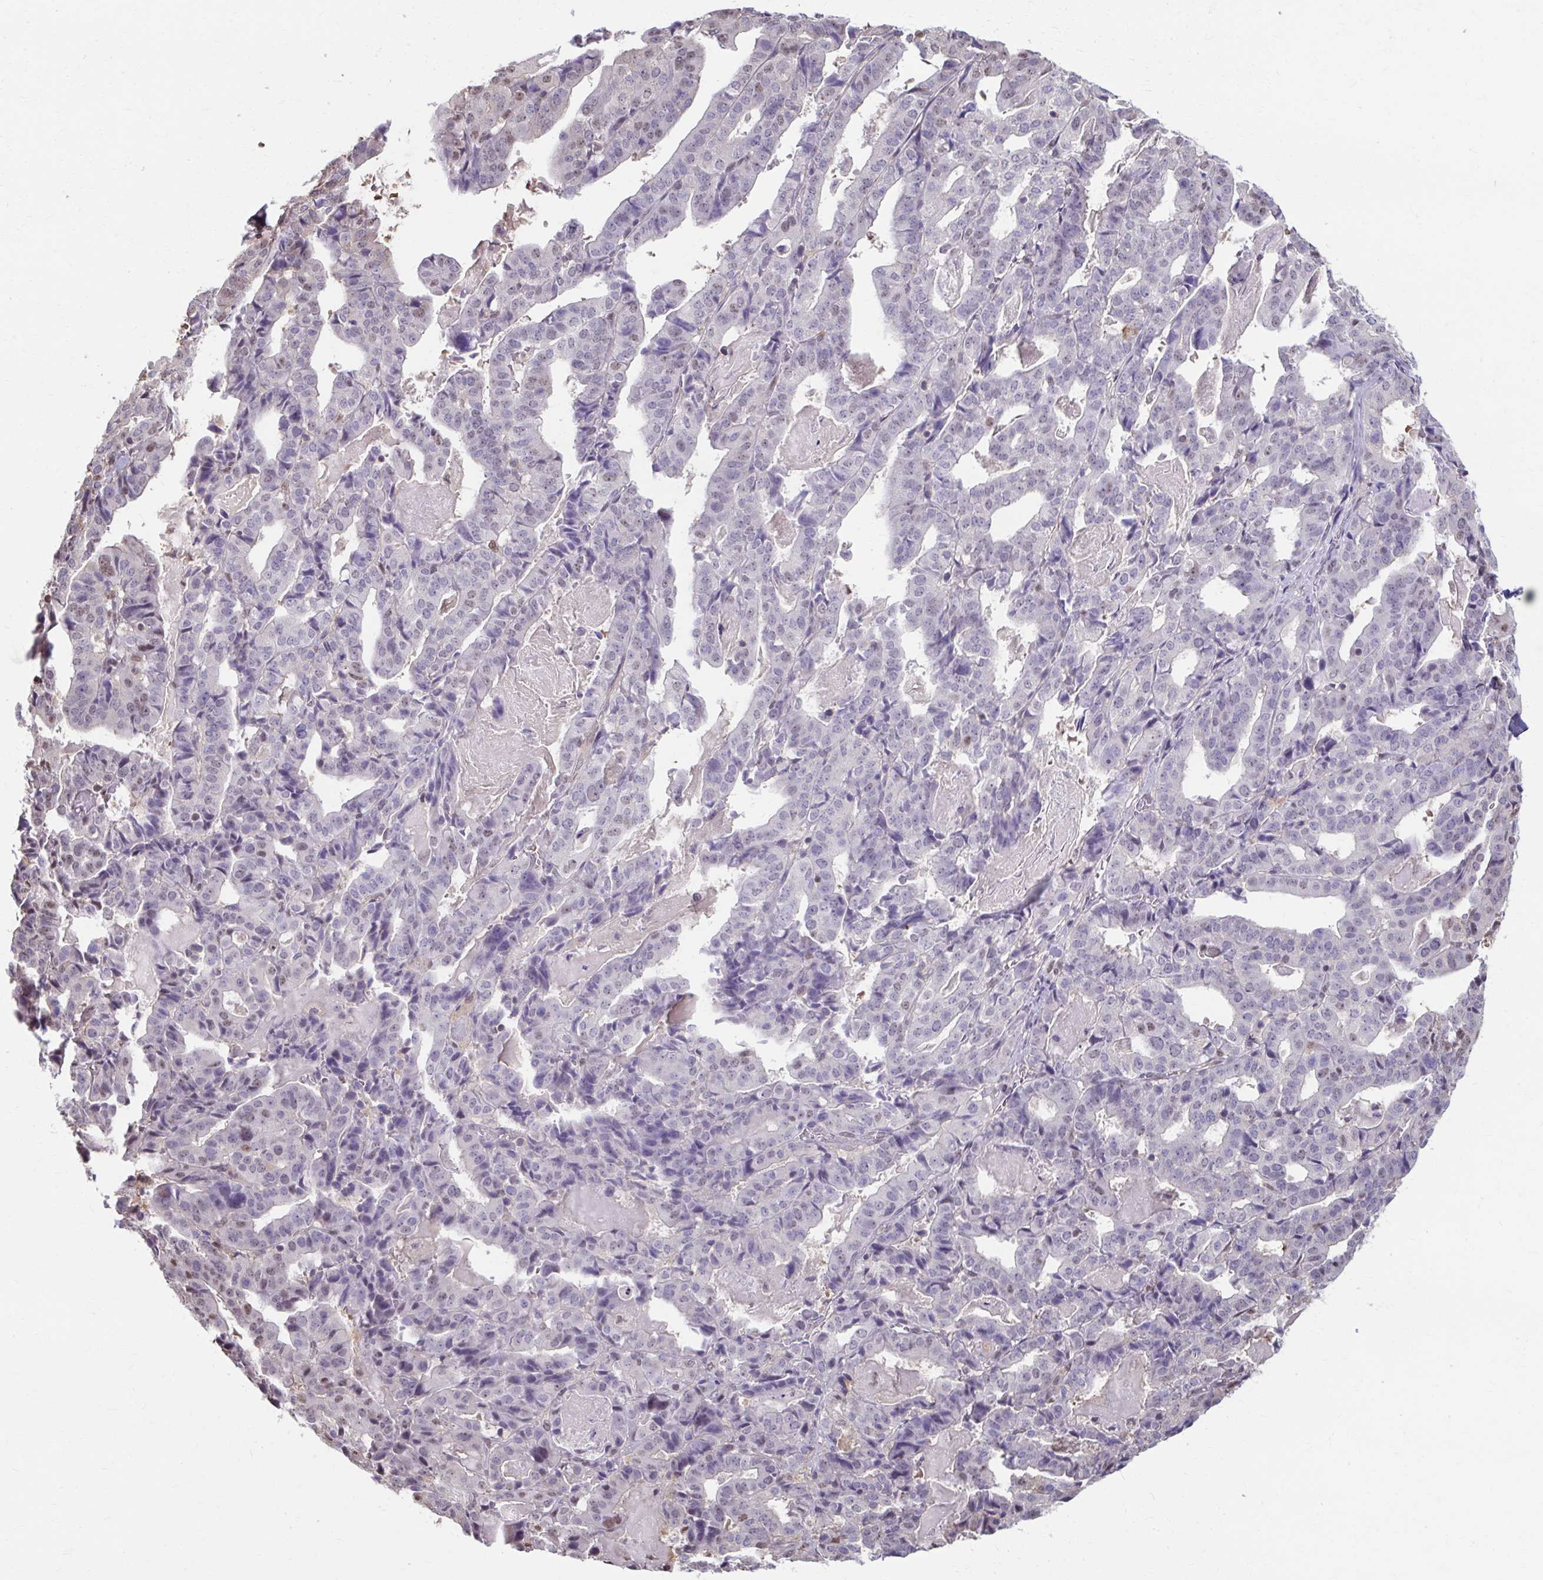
{"staining": {"intensity": "weak", "quantity": "<25%", "location": "nuclear"}, "tissue": "stomach cancer", "cell_type": "Tumor cells", "image_type": "cancer", "snomed": [{"axis": "morphology", "description": "Adenocarcinoma, NOS"}, {"axis": "topography", "description": "Stomach"}], "caption": "DAB (3,3'-diaminobenzidine) immunohistochemical staining of stomach cancer demonstrates no significant staining in tumor cells.", "gene": "ING4", "patient": {"sex": "male", "age": 48}}